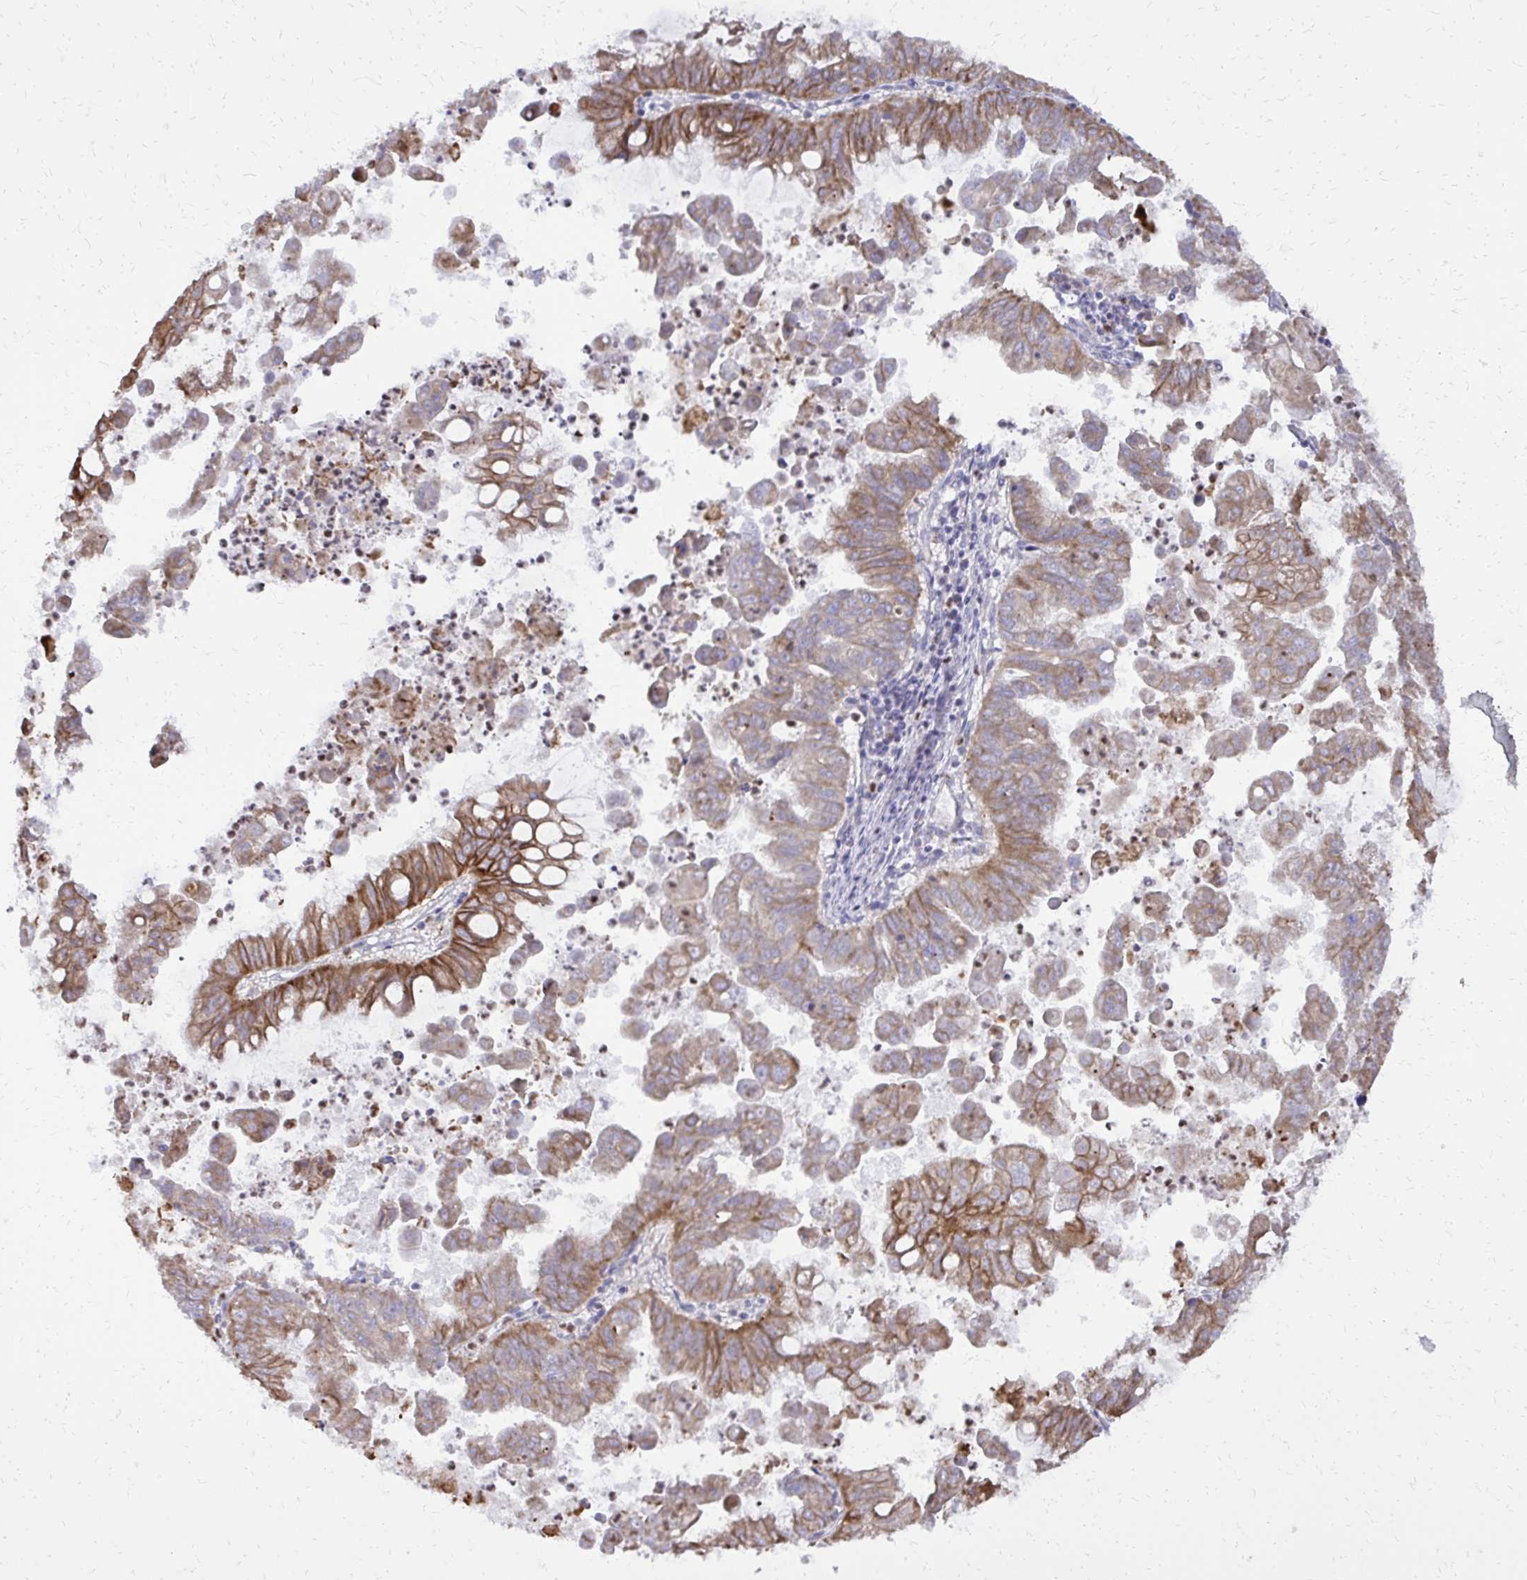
{"staining": {"intensity": "moderate", "quantity": ">75%", "location": "cytoplasmic/membranous"}, "tissue": "stomach cancer", "cell_type": "Tumor cells", "image_type": "cancer", "snomed": [{"axis": "morphology", "description": "Adenocarcinoma, NOS"}, {"axis": "topography", "description": "Stomach, upper"}], "caption": "Tumor cells reveal moderate cytoplasmic/membranous positivity in approximately >75% of cells in stomach adenocarcinoma. Ihc stains the protein of interest in brown and the nuclei are stained blue.", "gene": "ABCC3", "patient": {"sex": "male", "age": 80}}